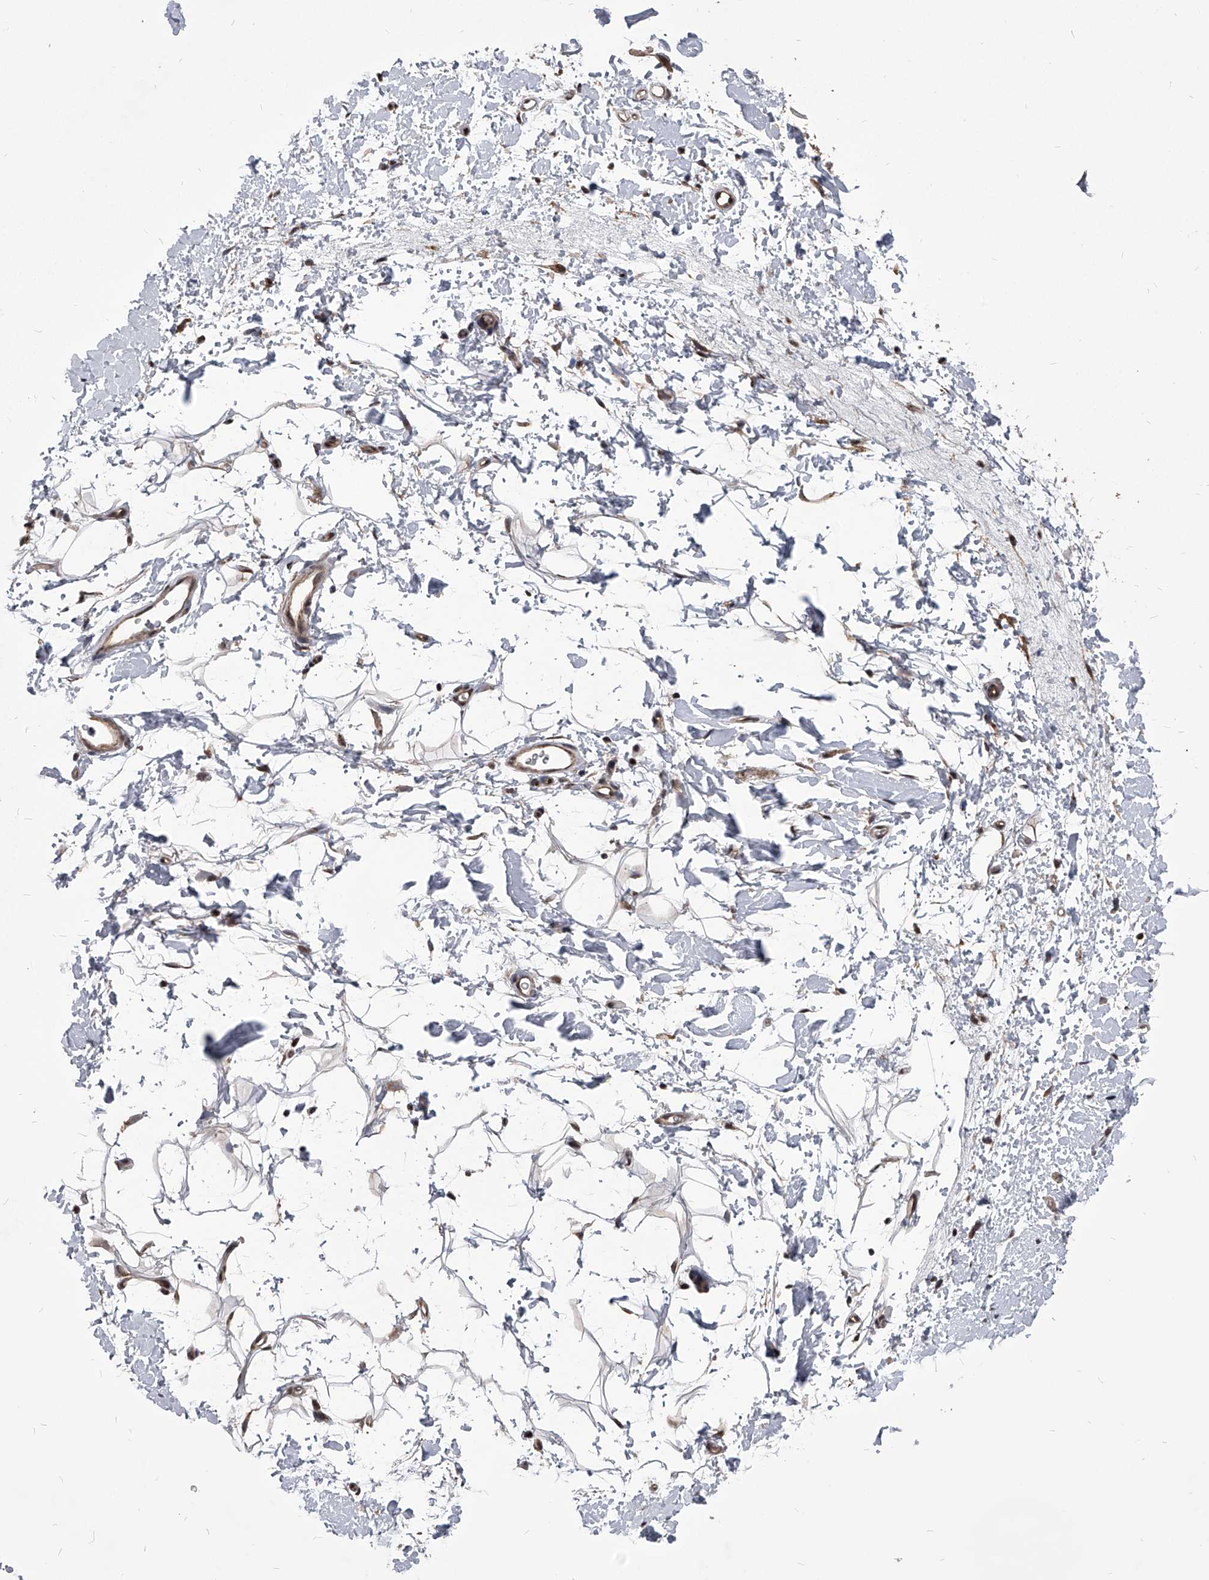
{"staining": {"intensity": "weak", "quantity": "25%-75%", "location": "cytoplasmic/membranous"}, "tissue": "adipose tissue", "cell_type": "Adipocytes", "image_type": "normal", "snomed": [{"axis": "morphology", "description": "Normal tissue, NOS"}, {"axis": "morphology", "description": "Adenocarcinoma, NOS"}, {"axis": "topography", "description": "Pancreas"}, {"axis": "topography", "description": "Peripheral nerve tissue"}], "caption": "Adipocytes reveal weak cytoplasmic/membranous positivity in approximately 25%-75% of cells in benign adipose tissue.", "gene": "ZNF76", "patient": {"sex": "male", "age": 59}}